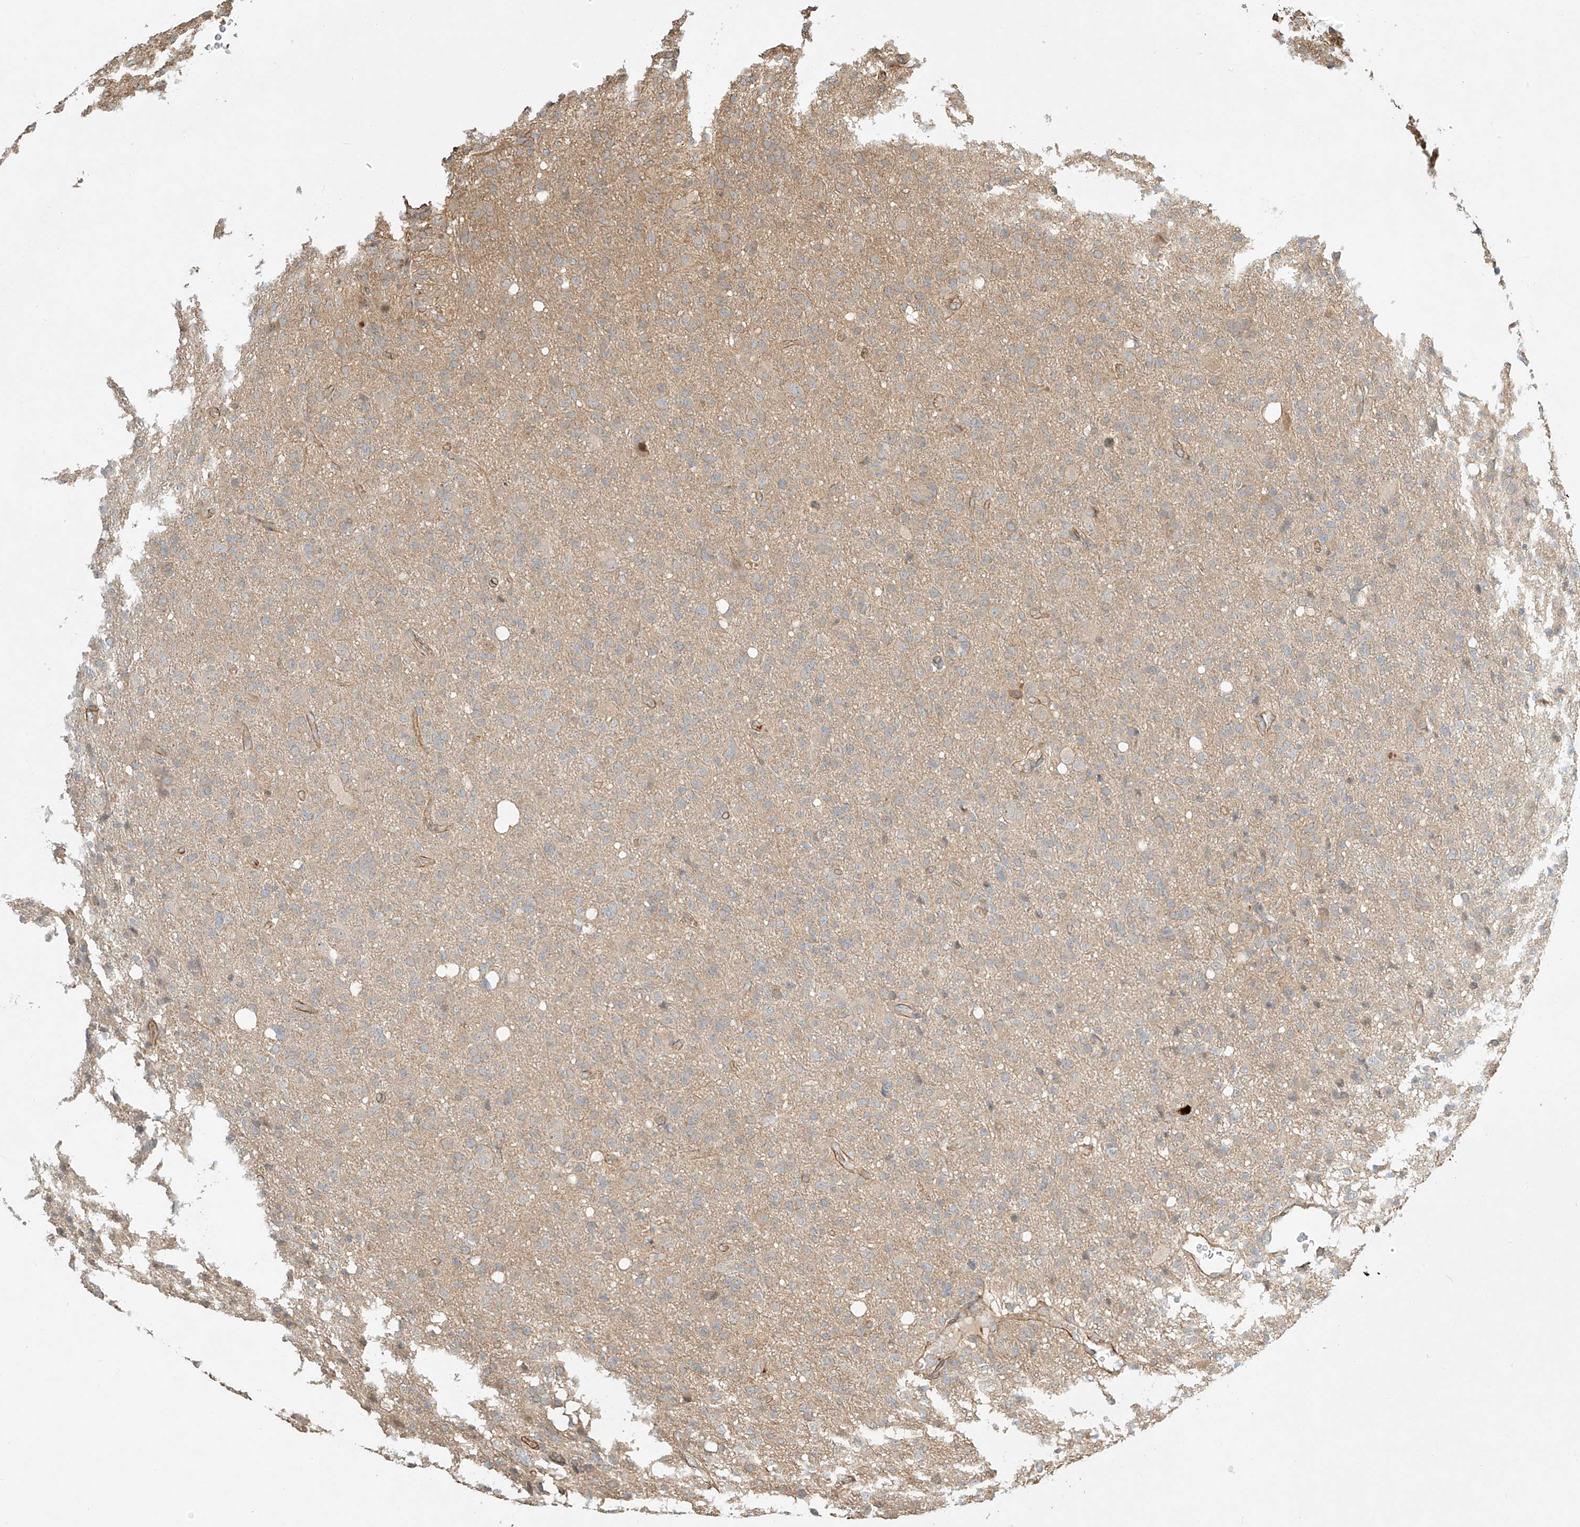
{"staining": {"intensity": "weak", "quantity": "25%-75%", "location": "cytoplasmic/membranous"}, "tissue": "glioma", "cell_type": "Tumor cells", "image_type": "cancer", "snomed": [{"axis": "morphology", "description": "Glioma, malignant, High grade"}, {"axis": "topography", "description": "Brain"}], "caption": "A histopathology image showing weak cytoplasmic/membranous expression in approximately 25%-75% of tumor cells in glioma, as visualized by brown immunohistochemical staining.", "gene": "CSMD3", "patient": {"sex": "female", "age": 57}}